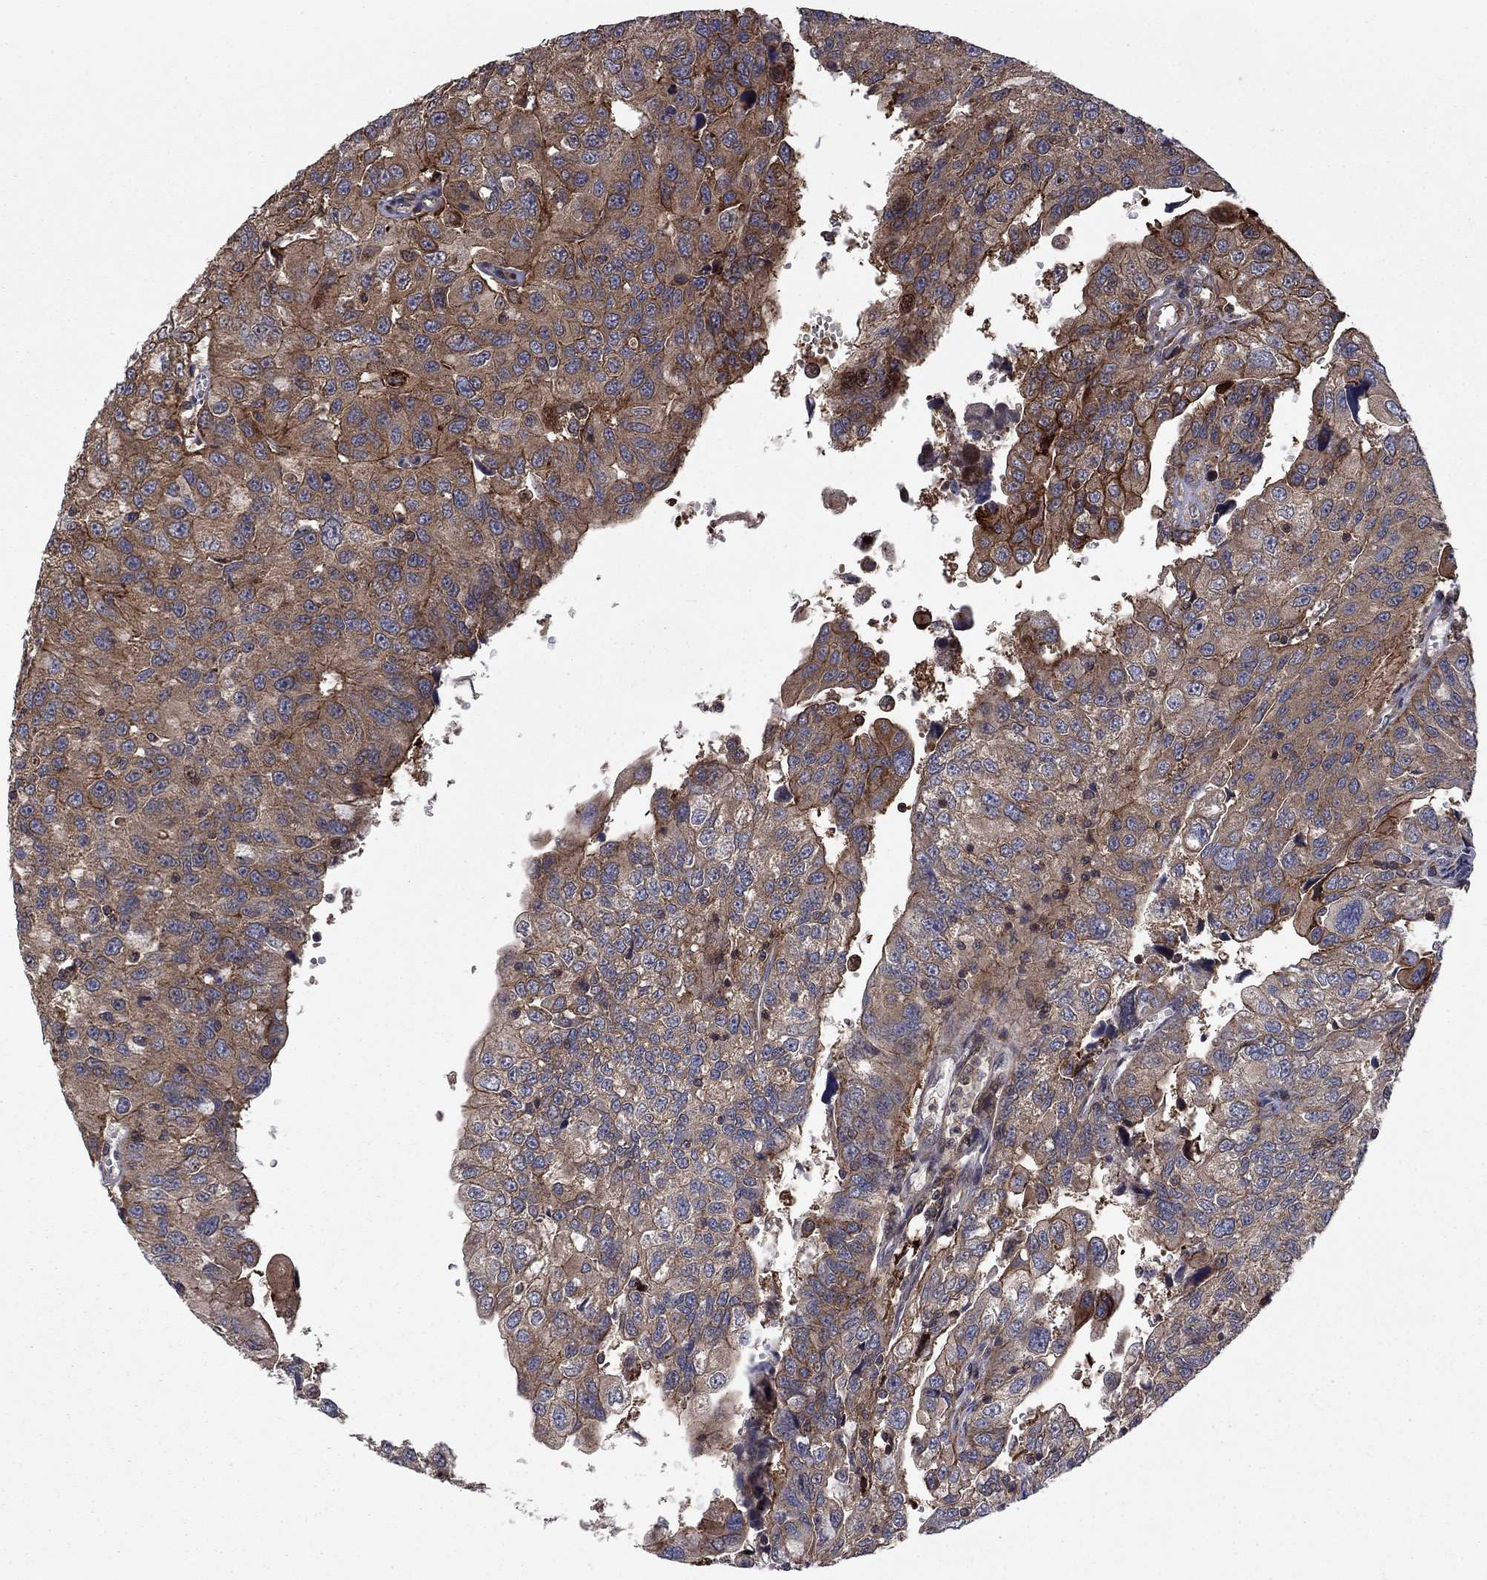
{"staining": {"intensity": "moderate", "quantity": ">75%", "location": "cytoplasmic/membranous"}, "tissue": "urothelial cancer", "cell_type": "Tumor cells", "image_type": "cancer", "snomed": [{"axis": "morphology", "description": "Urothelial carcinoma, NOS"}, {"axis": "morphology", "description": "Urothelial carcinoma, High grade"}, {"axis": "topography", "description": "Urinary bladder"}], "caption": "A brown stain labels moderate cytoplasmic/membranous expression of a protein in human urothelial cancer tumor cells.", "gene": "HDAC4", "patient": {"sex": "female", "age": 73}}